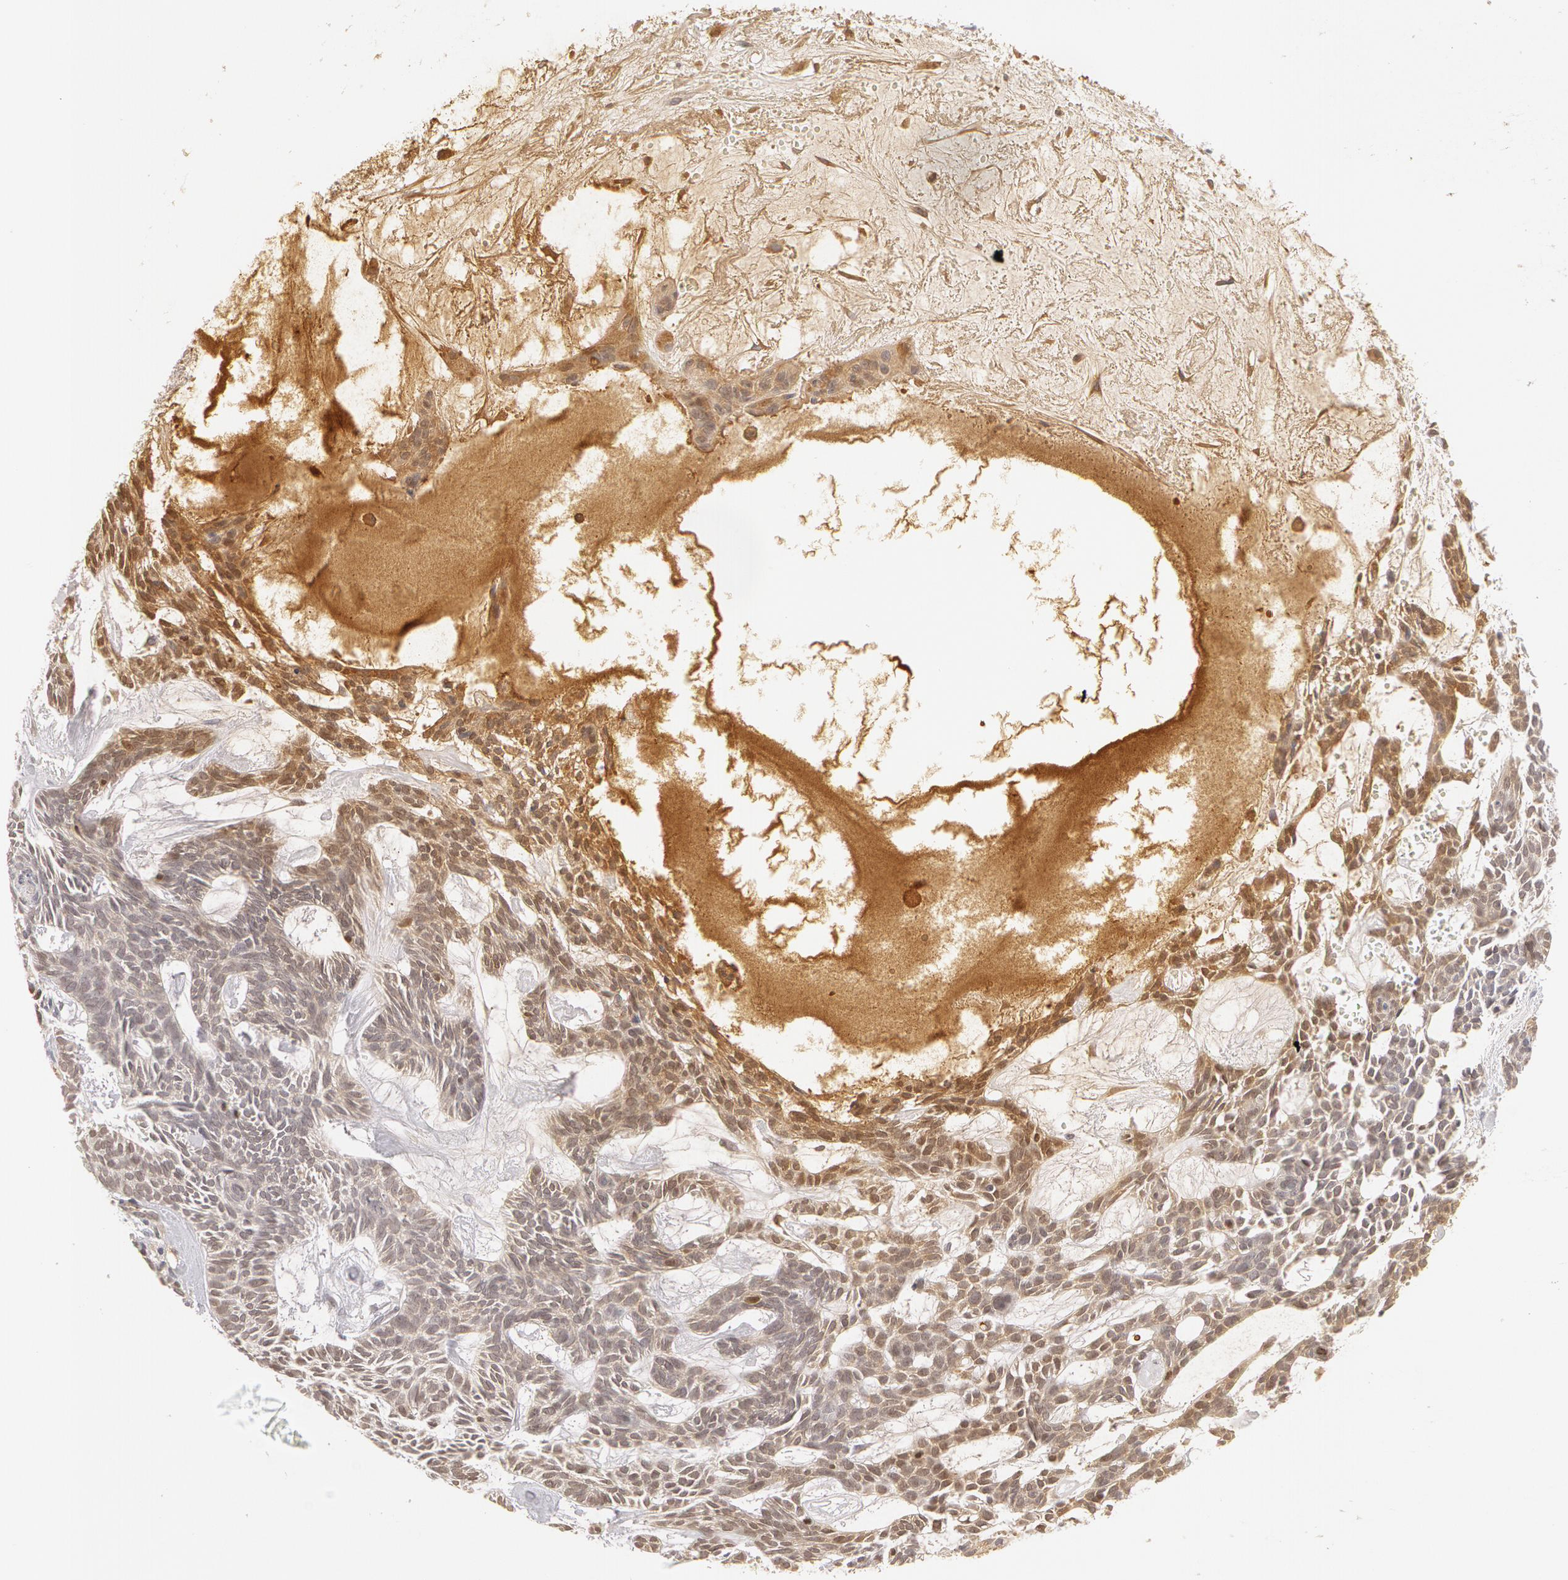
{"staining": {"intensity": "negative", "quantity": "none", "location": "none"}, "tissue": "skin cancer", "cell_type": "Tumor cells", "image_type": "cancer", "snomed": [{"axis": "morphology", "description": "Basal cell carcinoma"}, {"axis": "topography", "description": "Skin"}], "caption": "IHC histopathology image of neoplastic tissue: skin cancer stained with DAB (3,3'-diaminobenzidine) displays no significant protein expression in tumor cells.", "gene": "AHSG", "patient": {"sex": "male", "age": 75}}